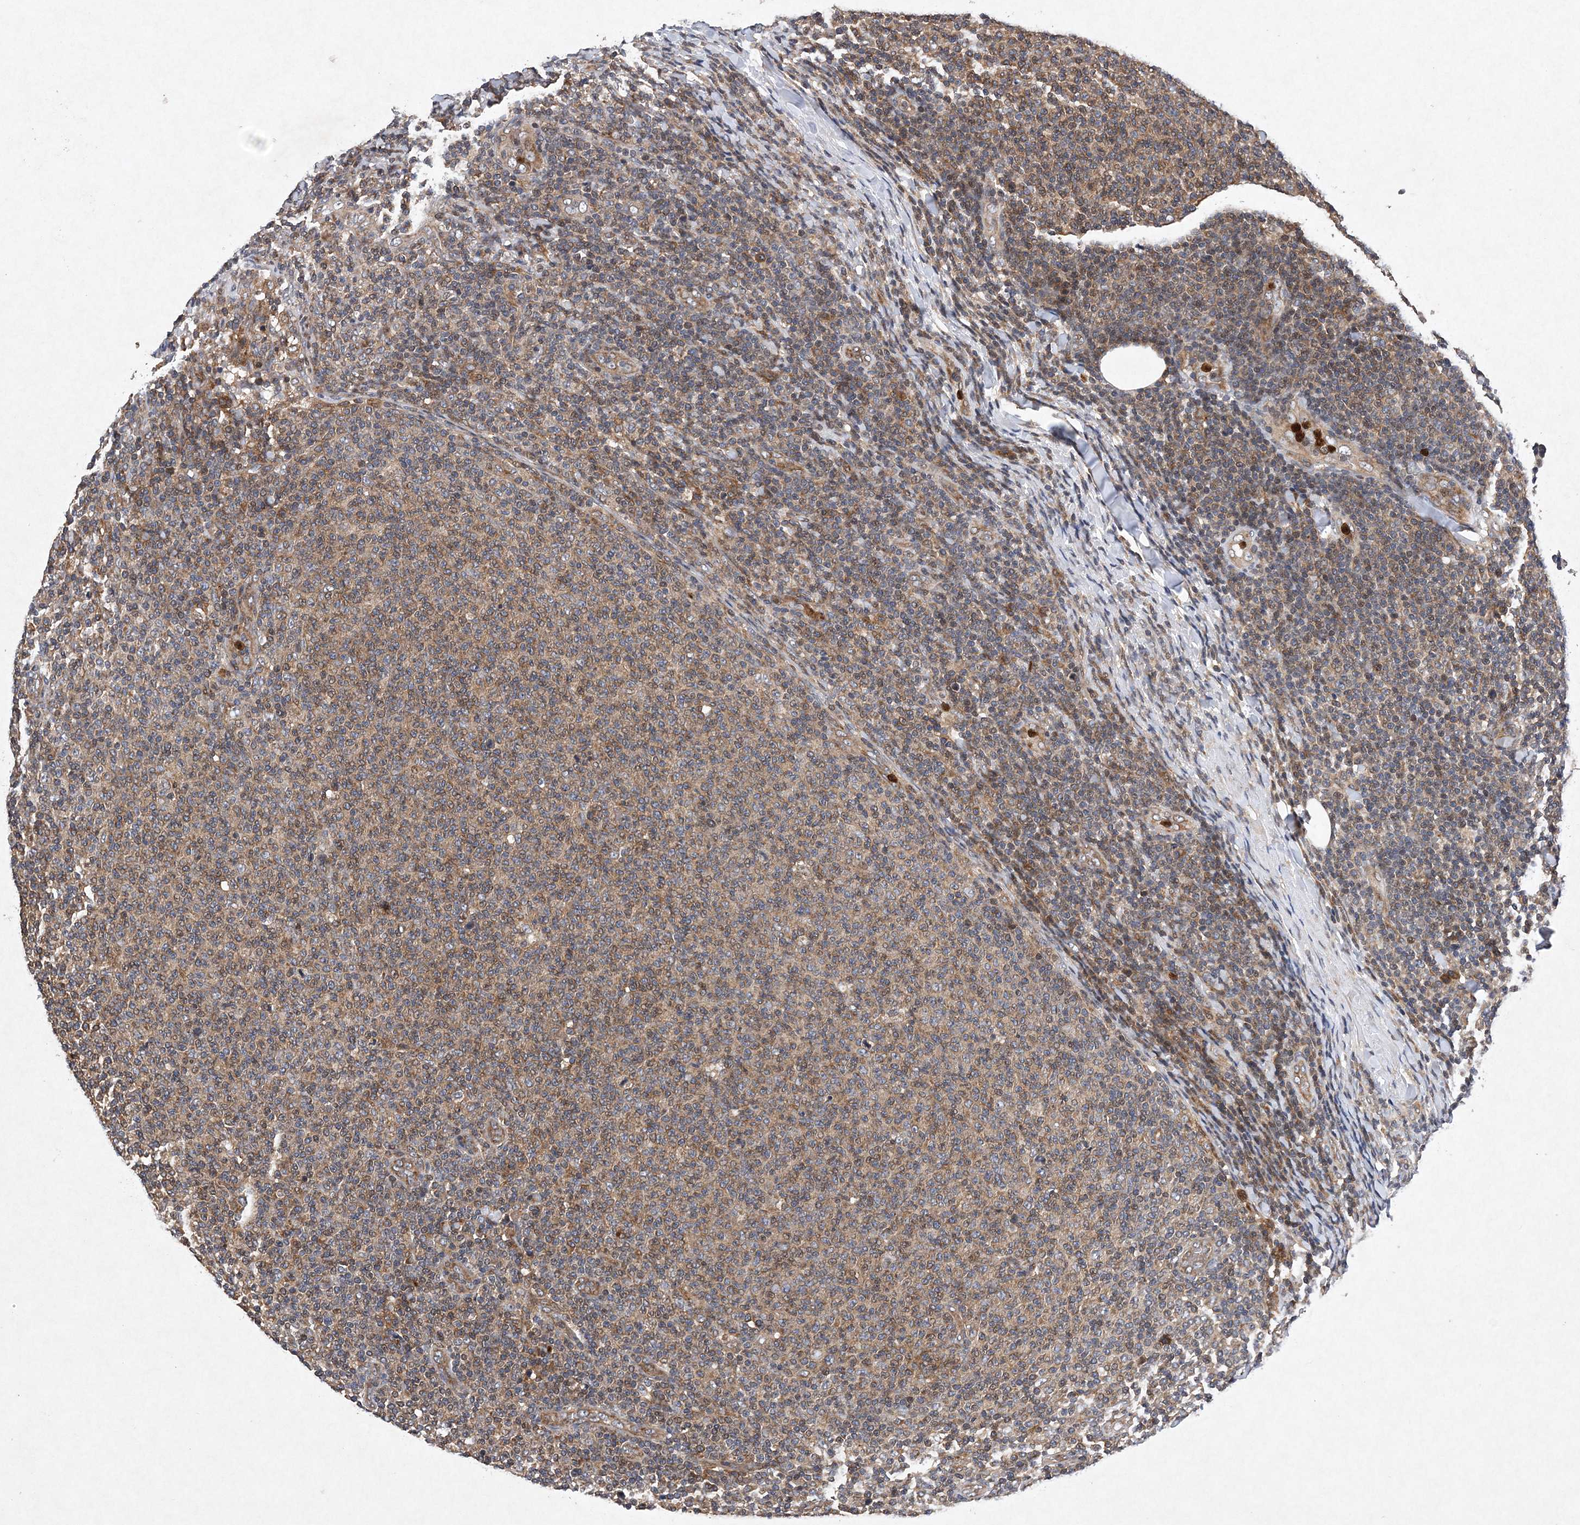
{"staining": {"intensity": "moderate", "quantity": "25%-75%", "location": "cytoplasmic/membranous"}, "tissue": "lymphoma", "cell_type": "Tumor cells", "image_type": "cancer", "snomed": [{"axis": "morphology", "description": "Malignant lymphoma, non-Hodgkin's type, Low grade"}, {"axis": "topography", "description": "Lymph node"}], "caption": "There is medium levels of moderate cytoplasmic/membranous staining in tumor cells of malignant lymphoma, non-Hodgkin's type (low-grade), as demonstrated by immunohistochemical staining (brown color).", "gene": "PROSER1", "patient": {"sex": "male", "age": 66}}